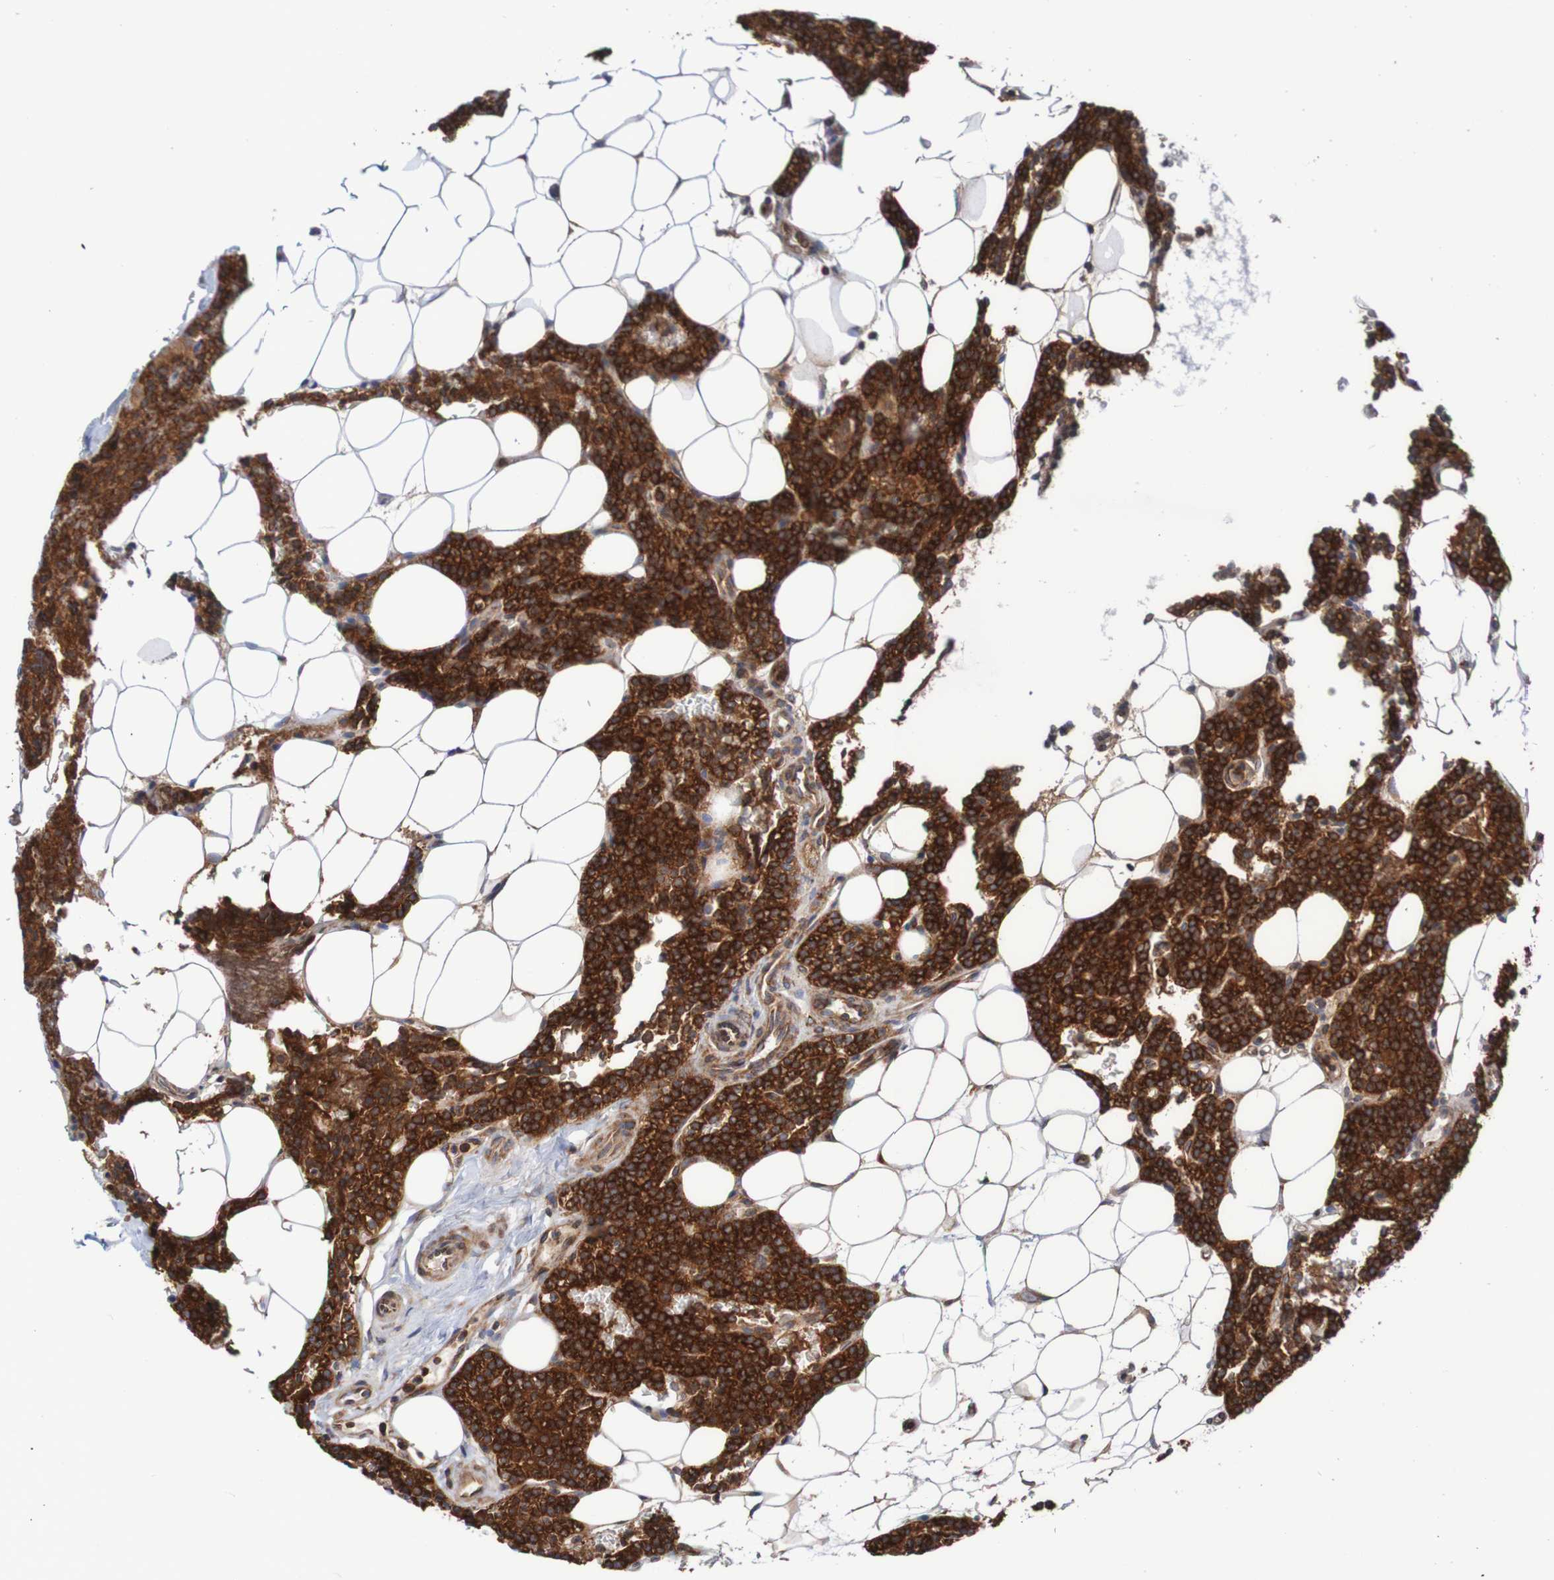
{"staining": {"intensity": "strong", "quantity": ">75%", "location": "cytoplasmic/membranous"}, "tissue": "parathyroid gland", "cell_type": "Glandular cells", "image_type": "normal", "snomed": [{"axis": "morphology", "description": "Normal tissue, NOS"}, {"axis": "morphology", "description": "Adenoma, NOS"}, {"axis": "topography", "description": "Parathyroid gland"}], "caption": "Parathyroid gland stained for a protein (brown) demonstrates strong cytoplasmic/membranous positive positivity in approximately >75% of glandular cells.", "gene": "FXR2", "patient": {"sex": "female", "age": 51}}